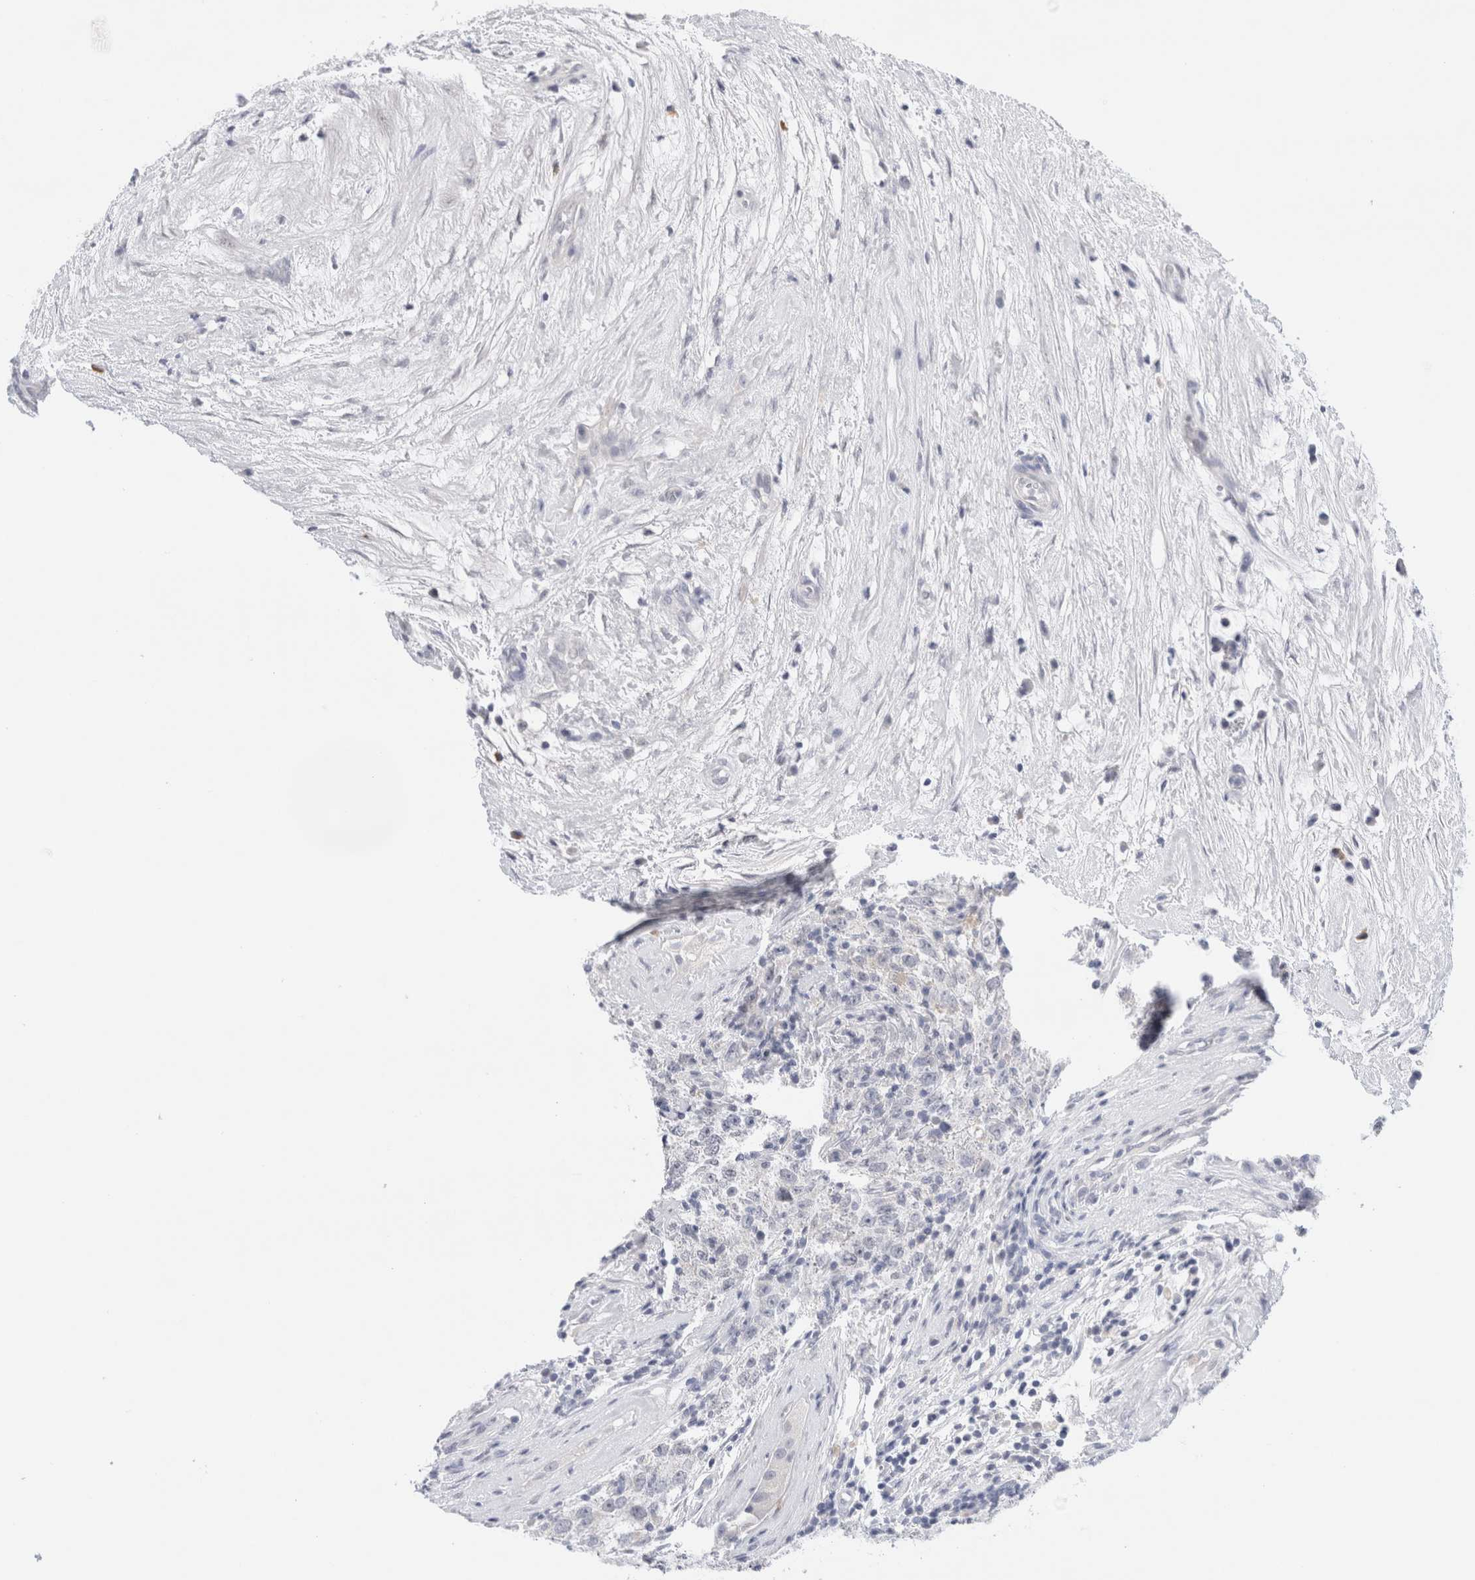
{"staining": {"intensity": "negative", "quantity": "none", "location": "none"}, "tissue": "testis cancer", "cell_type": "Tumor cells", "image_type": "cancer", "snomed": [{"axis": "morphology", "description": "Seminoma, NOS"}, {"axis": "morphology", "description": "Carcinoma, Embryonal, NOS"}, {"axis": "topography", "description": "Testis"}], "caption": "A micrograph of human testis cancer (seminoma) is negative for staining in tumor cells. (IHC, brightfield microscopy, high magnification).", "gene": "SLC22A12", "patient": {"sex": "male", "age": 28}}